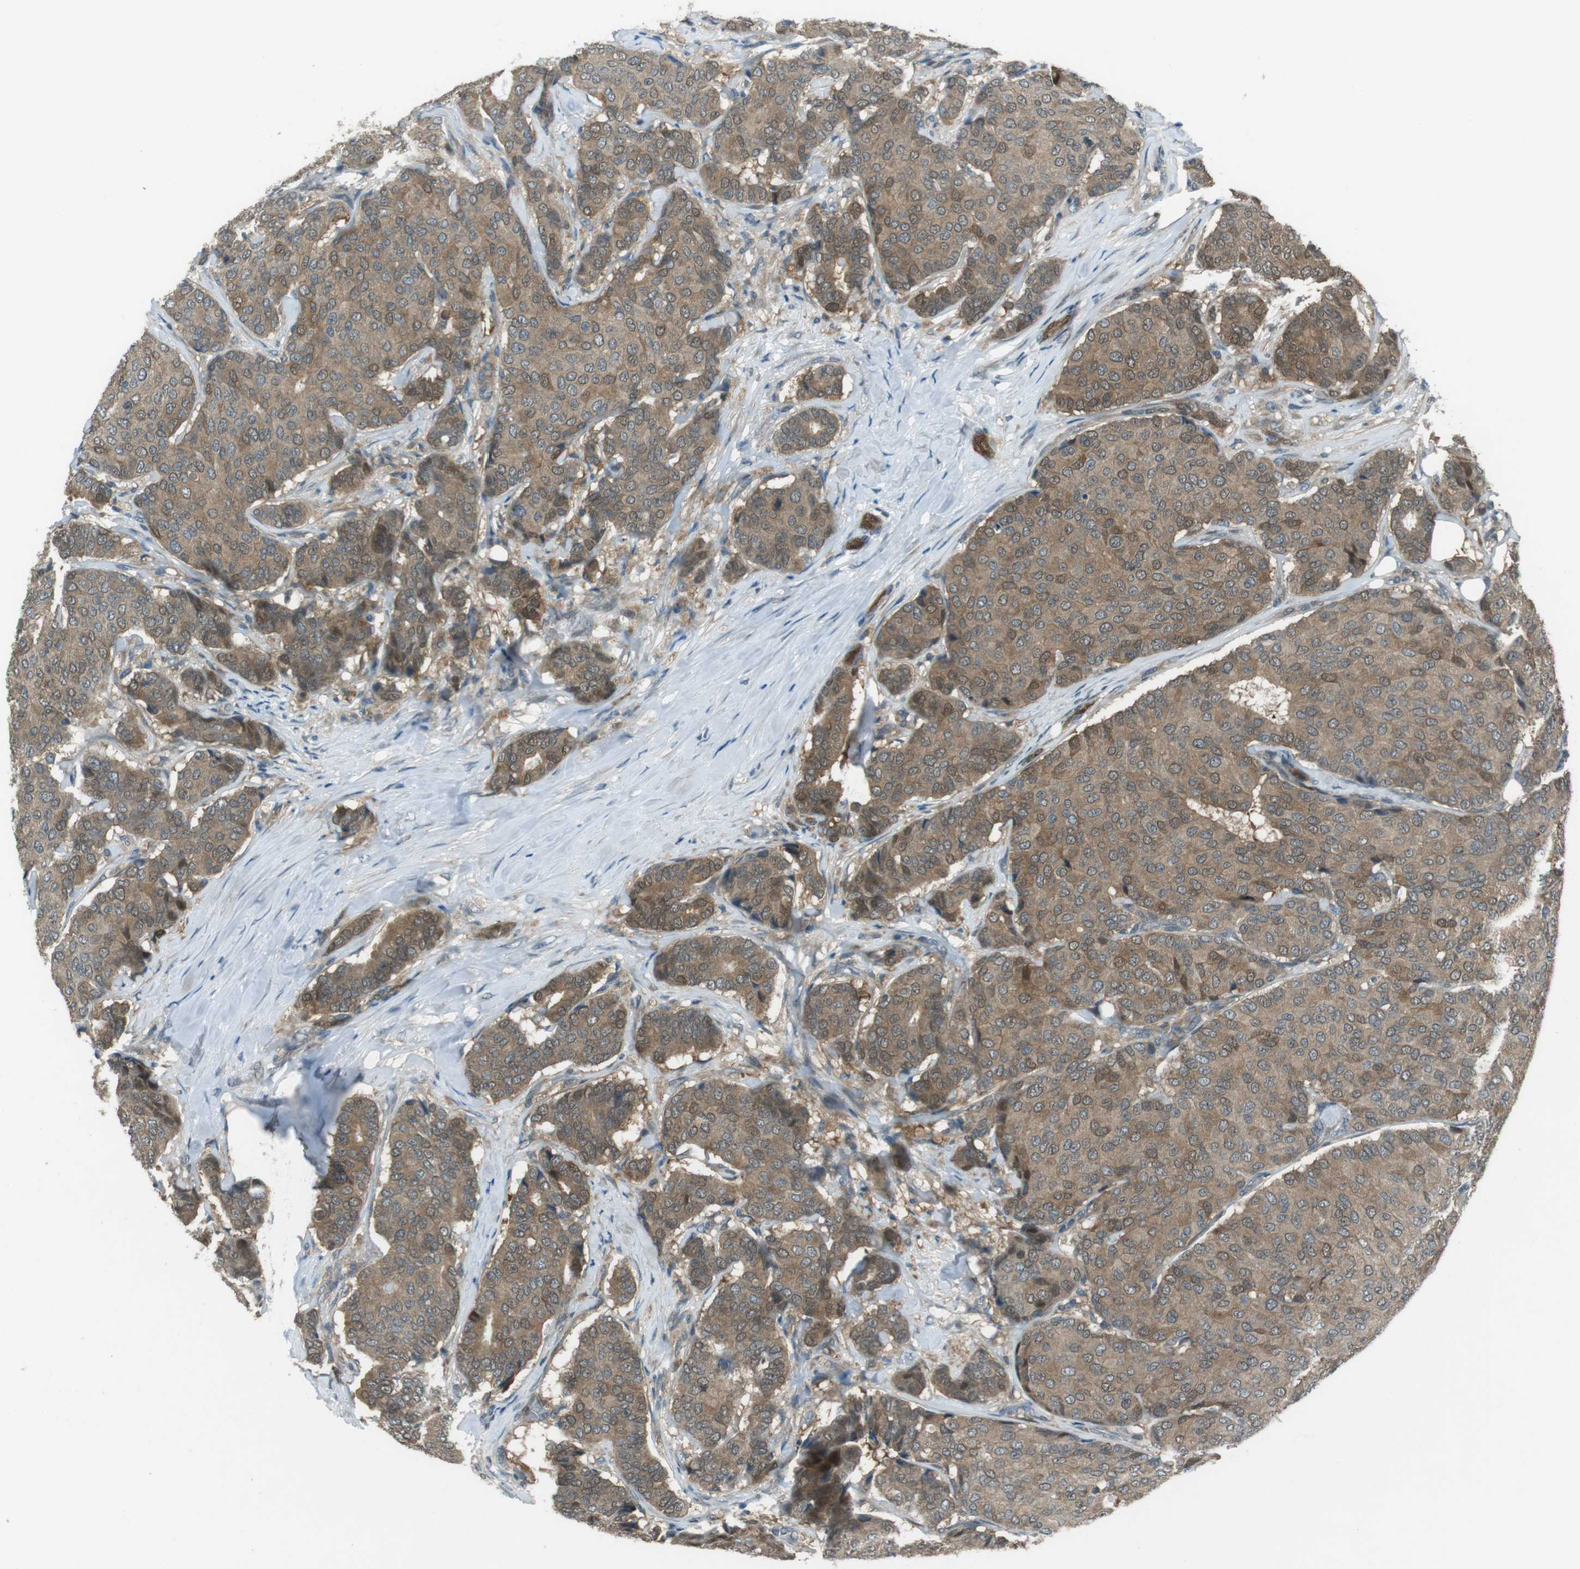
{"staining": {"intensity": "moderate", "quantity": ">75%", "location": "cytoplasmic/membranous"}, "tissue": "breast cancer", "cell_type": "Tumor cells", "image_type": "cancer", "snomed": [{"axis": "morphology", "description": "Duct carcinoma"}, {"axis": "topography", "description": "Breast"}], "caption": "Brown immunohistochemical staining in human breast cancer exhibits moderate cytoplasmic/membranous positivity in approximately >75% of tumor cells.", "gene": "MFAP3", "patient": {"sex": "female", "age": 75}}